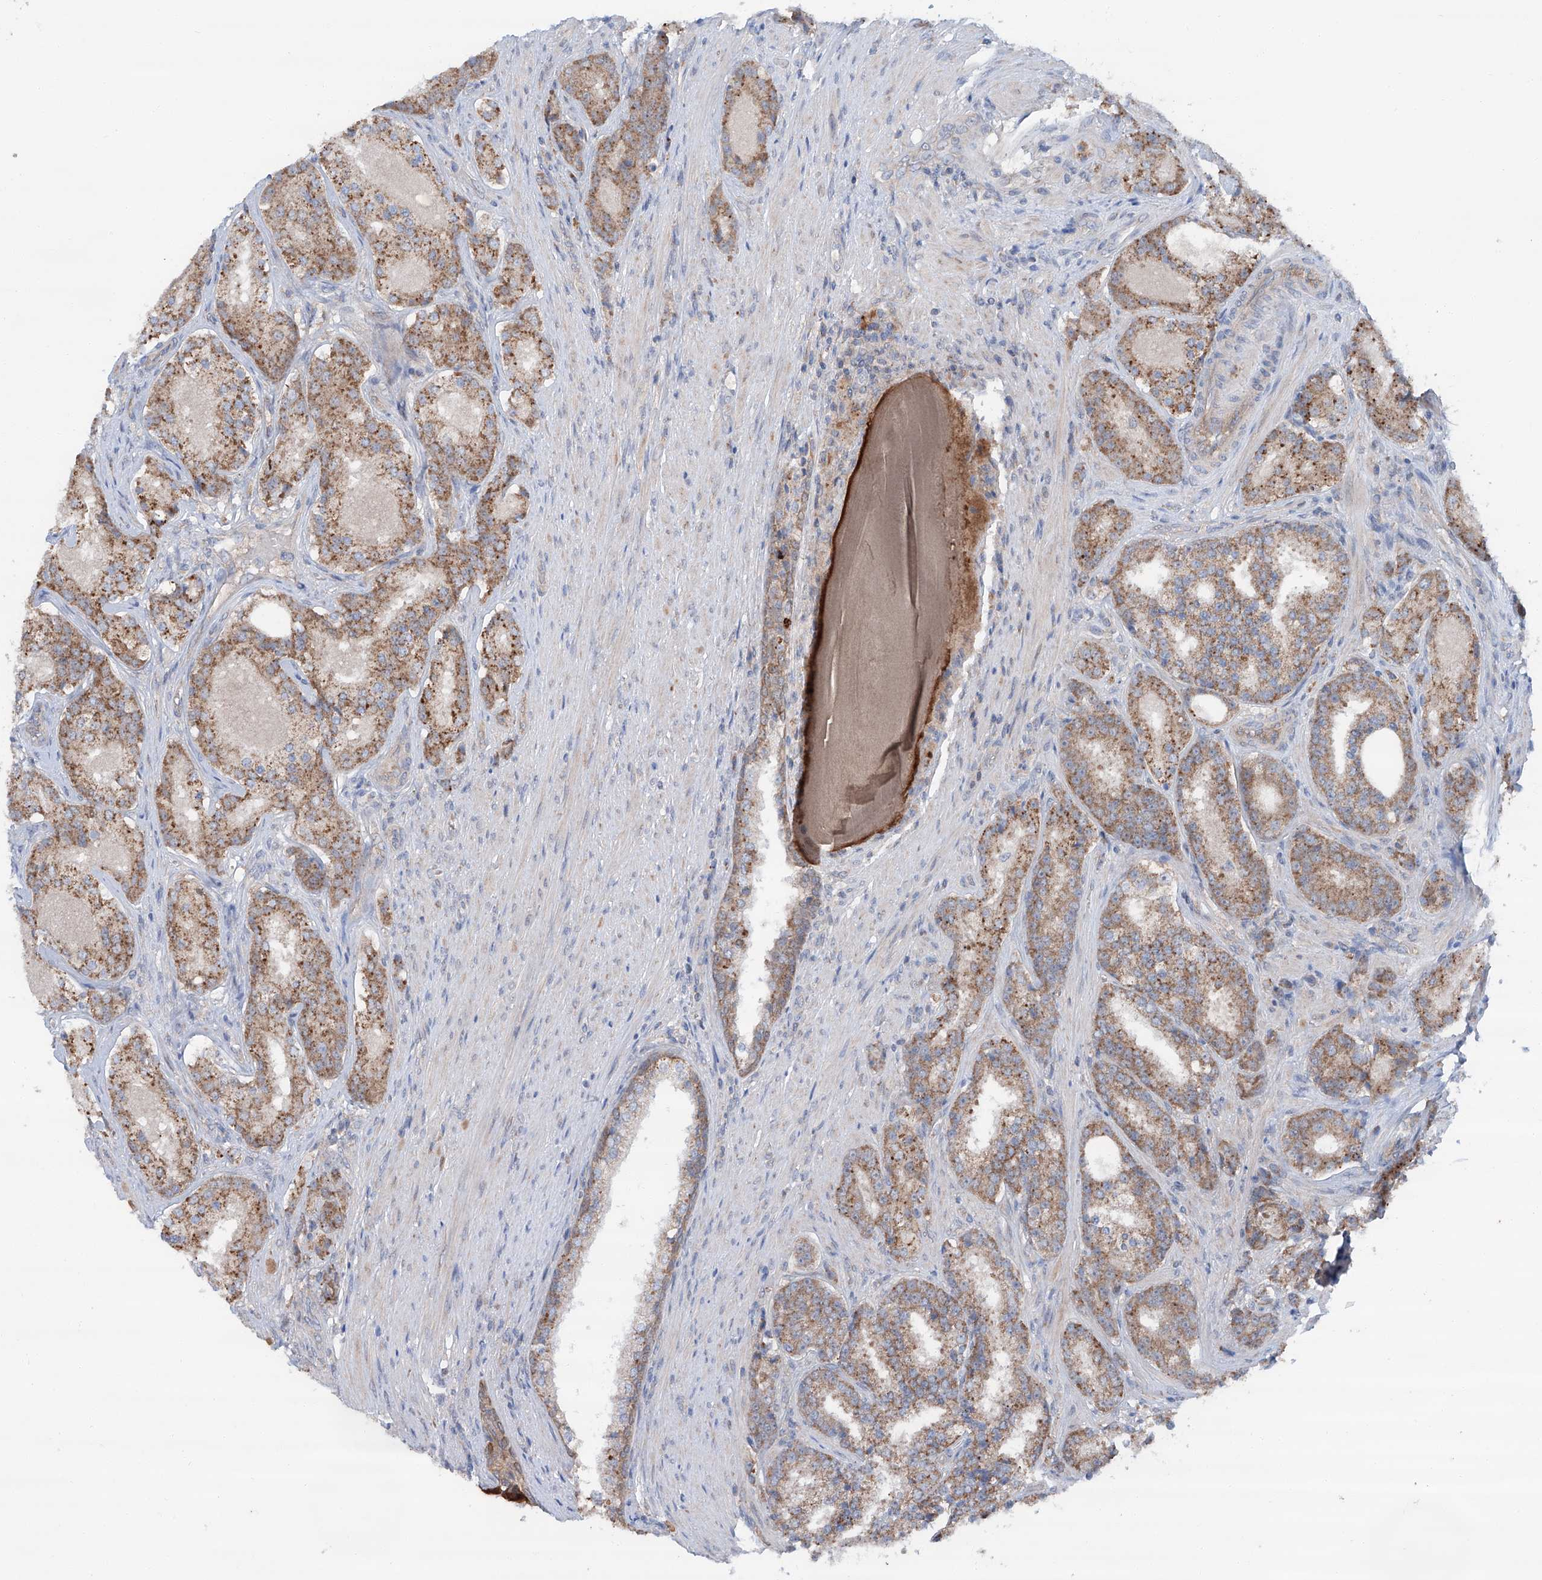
{"staining": {"intensity": "moderate", "quantity": ">75%", "location": "cytoplasmic/membranous"}, "tissue": "prostate cancer", "cell_type": "Tumor cells", "image_type": "cancer", "snomed": [{"axis": "morphology", "description": "Adenocarcinoma, High grade"}, {"axis": "topography", "description": "Prostate"}], "caption": "Prostate adenocarcinoma (high-grade) stained for a protein displays moderate cytoplasmic/membranous positivity in tumor cells. (DAB (3,3'-diaminobenzidine) = brown stain, brightfield microscopy at high magnification).", "gene": "SIX4", "patient": {"sex": "male", "age": 60}}